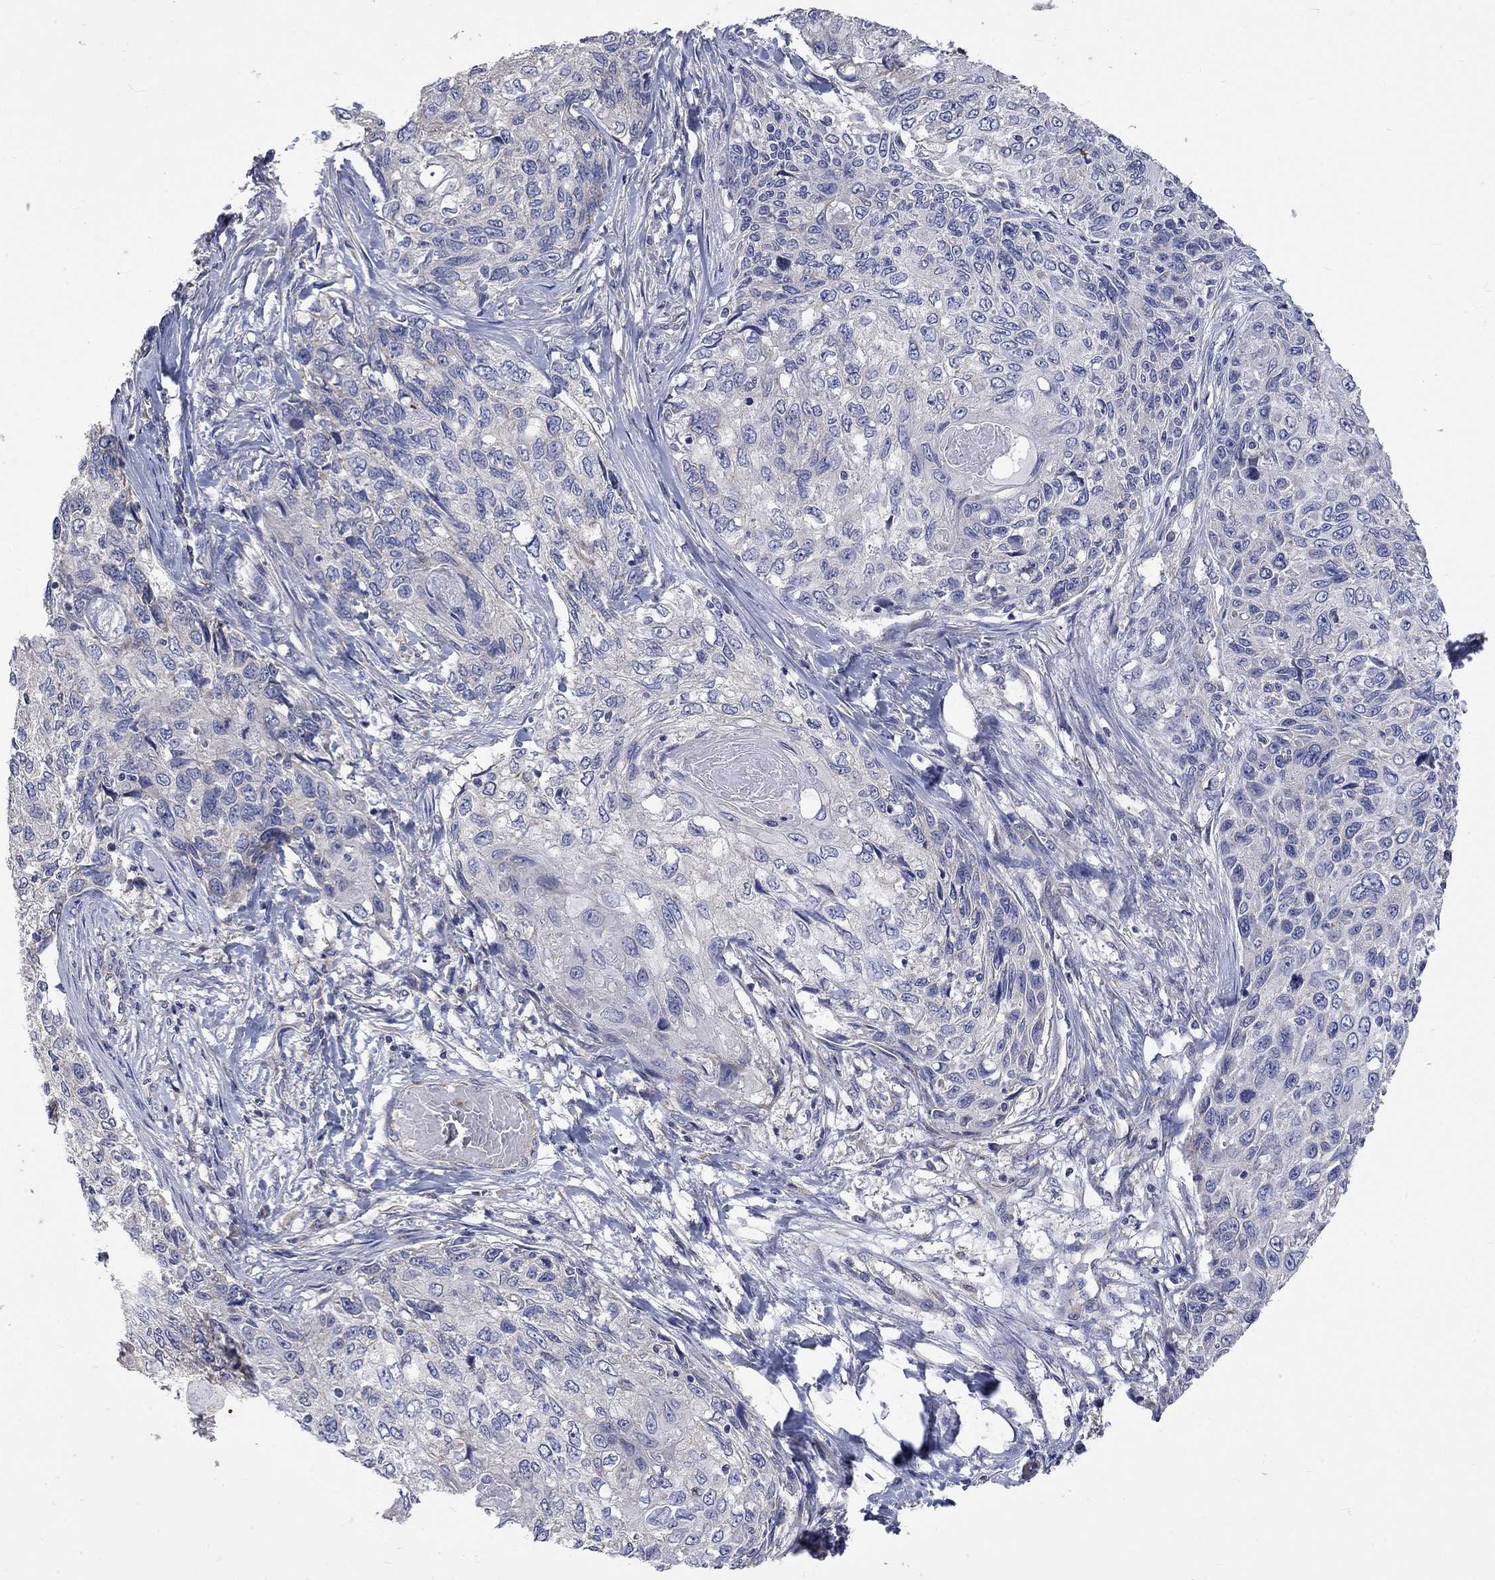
{"staining": {"intensity": "negative", "quantity": "none", "location": "none"}, "tissue": "skin cancer", "cell_type": "Tumor cells", "image_type": "cancer", "snomed": [{"axis": "morphology", "description": "Squamous cell carcinoma, NOS"}, {"axis": "topography", "description": "Skin"}], "caption": "This is an IHC photomicrograph of human skin cancer. There is no positivity in tumor cells.", "gene": "CAMKK2", "patient": {"sex": "male", "age": 92}}